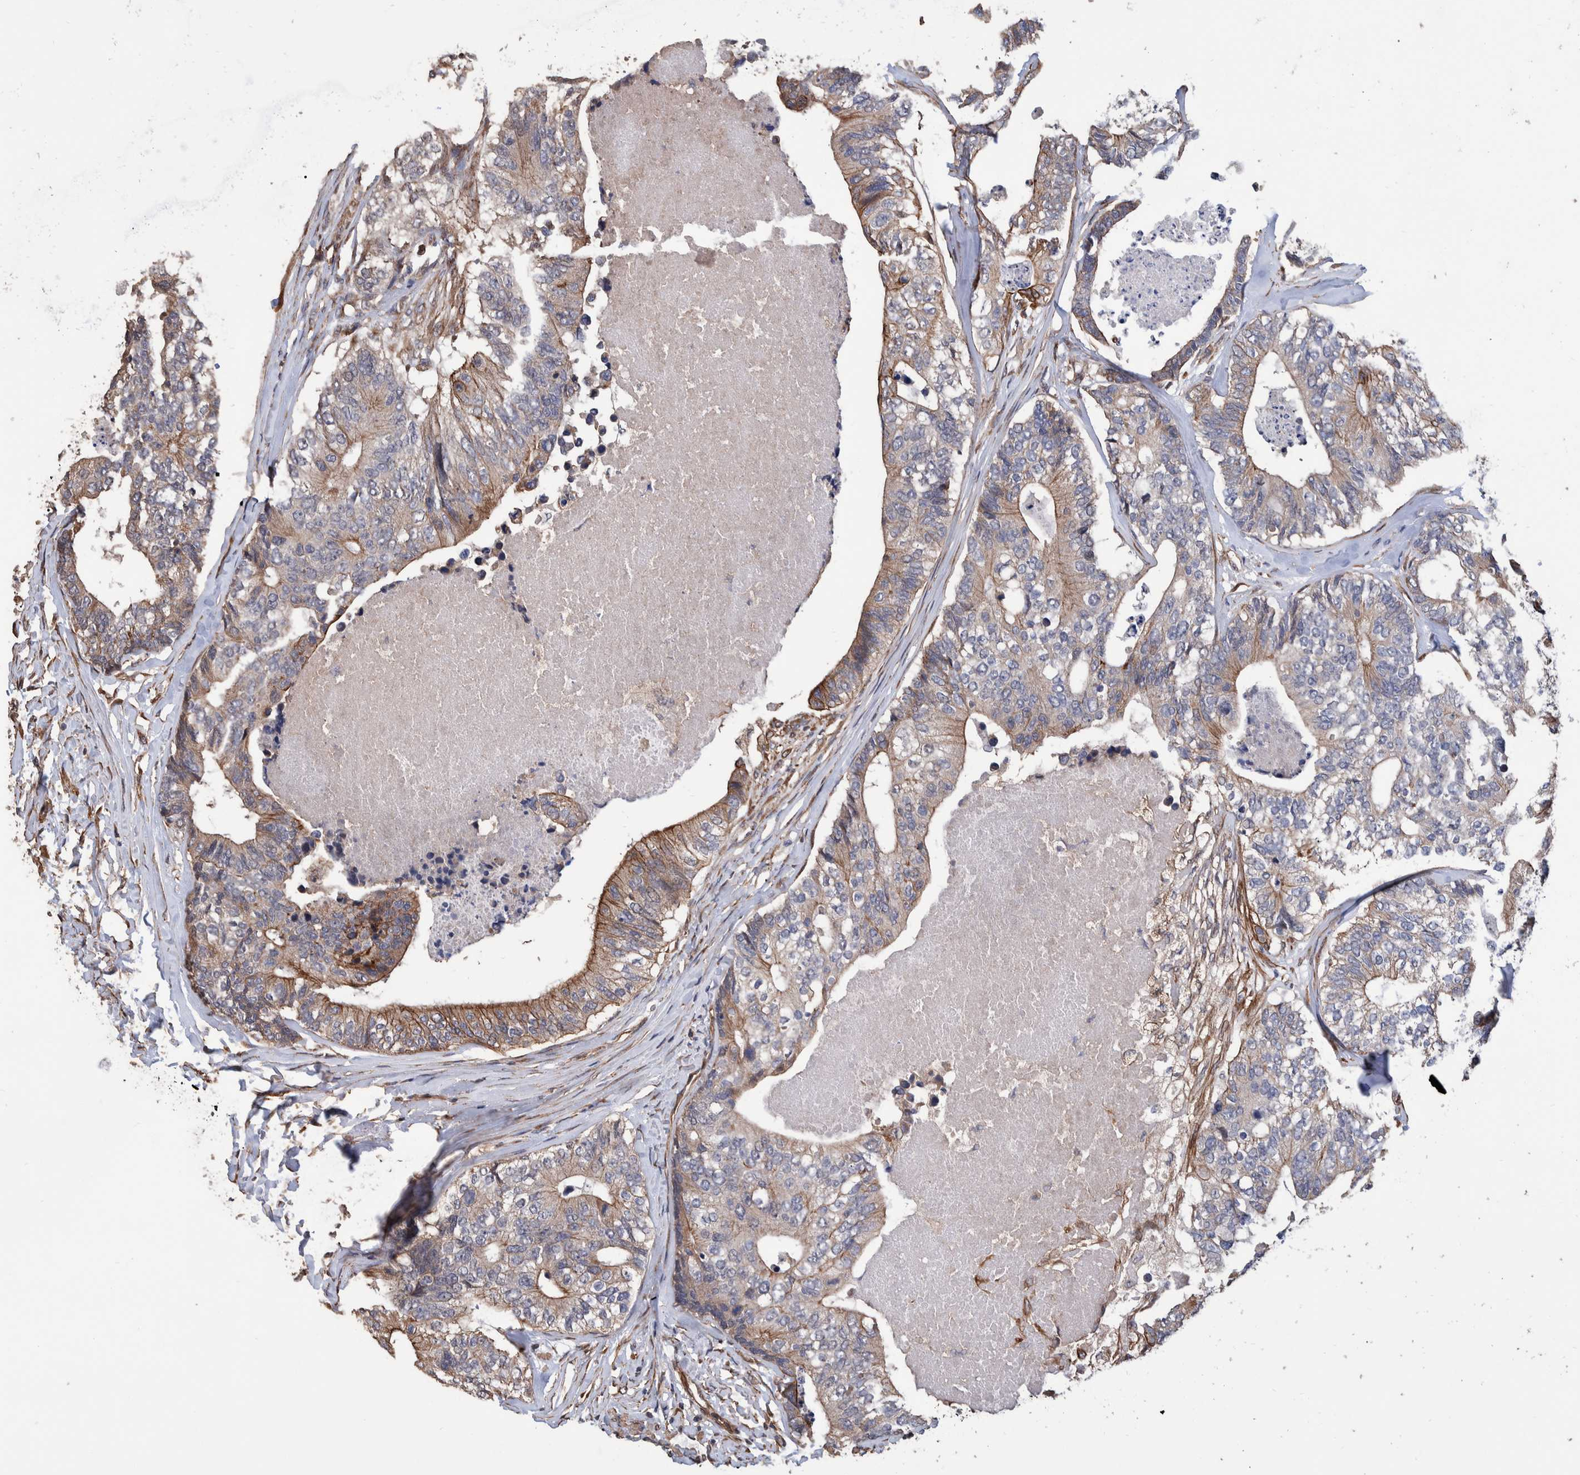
{"staining": {"intensity": "moderate", "quantity": "25%-75%", "location": "cytoplasmic/membranous"}, "tissue": "colorectal cancer", "cell_type": "Tumor cells", "image_type": "cancer", "snomed": [{"axis": "morphology", "description": "Adenocarcinoma, NOS"}, {"axis": "topography", "description": "Colon"}], "caption": "About 25%-75% of tumor cells in human colorectal adenocarcinoma show moderate cytoplasmic/membranous protein expression as visualized by brown immunohistochemical staining.", "gene": "SLC45A4", "patient": {"sex": "female", "age": 67}}